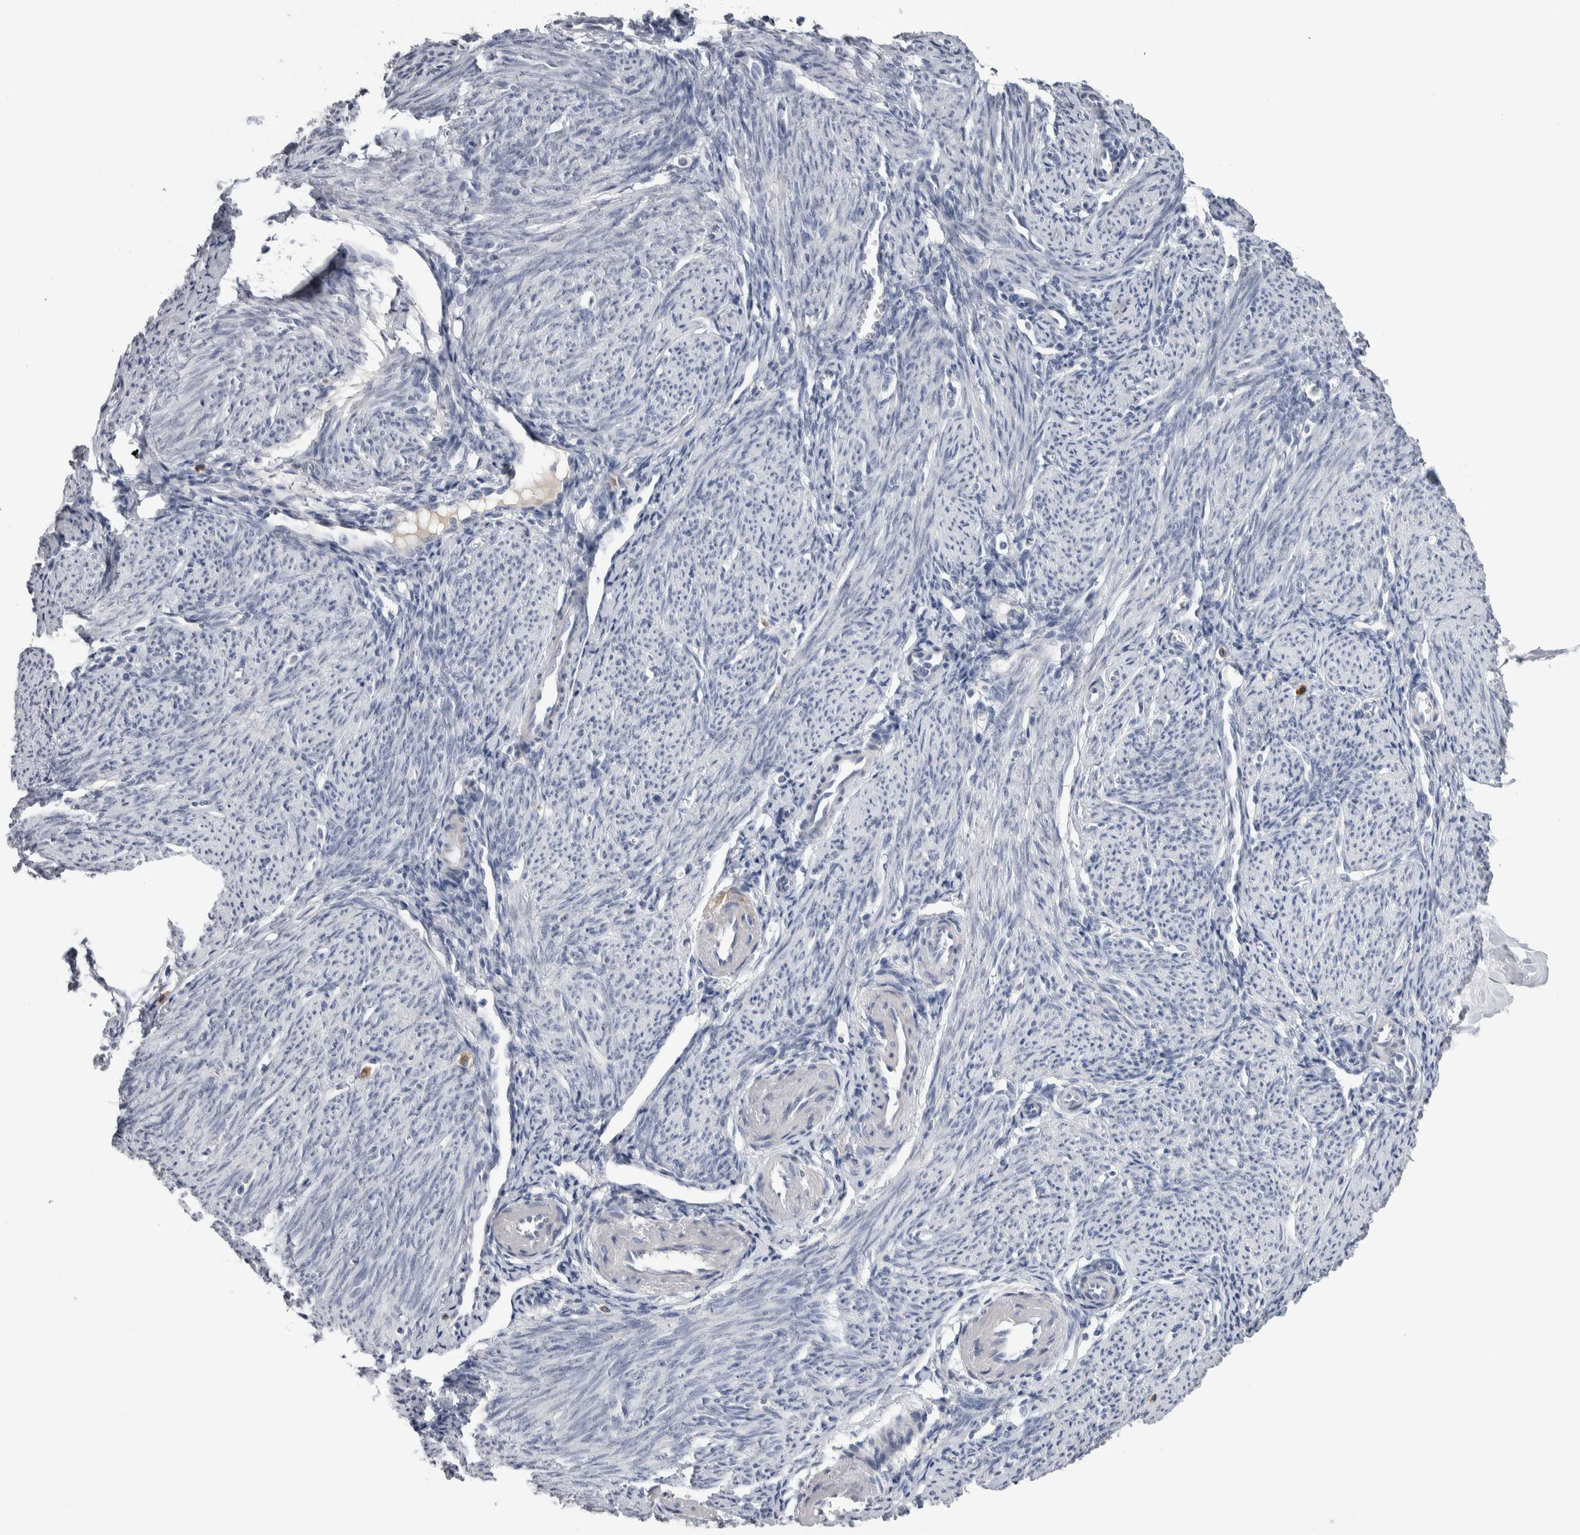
{"staining": {"intensity": "negative", "quantity": "none", "location": "none"}, "tissue": "endometrium", "cell_type": "Cells in endometrial stroma", "image_type": "normal", "snomed": [{"axis": "morphology", "description": "Normal tissue, NOS"}, {"axis": "morphology", "description": "Adenocarcinoma, NOS"}, {"axis": "topography", "description": "Endometrium"}], "caption": "This image is of normal endometrium stained with IHC to label a protein in brown with the nuclei are counter-stained blue. There is no positivity in cells in endometrial stroma.", "gene": "TMEM102", "patient": {"sex": "female", "age": 57}}